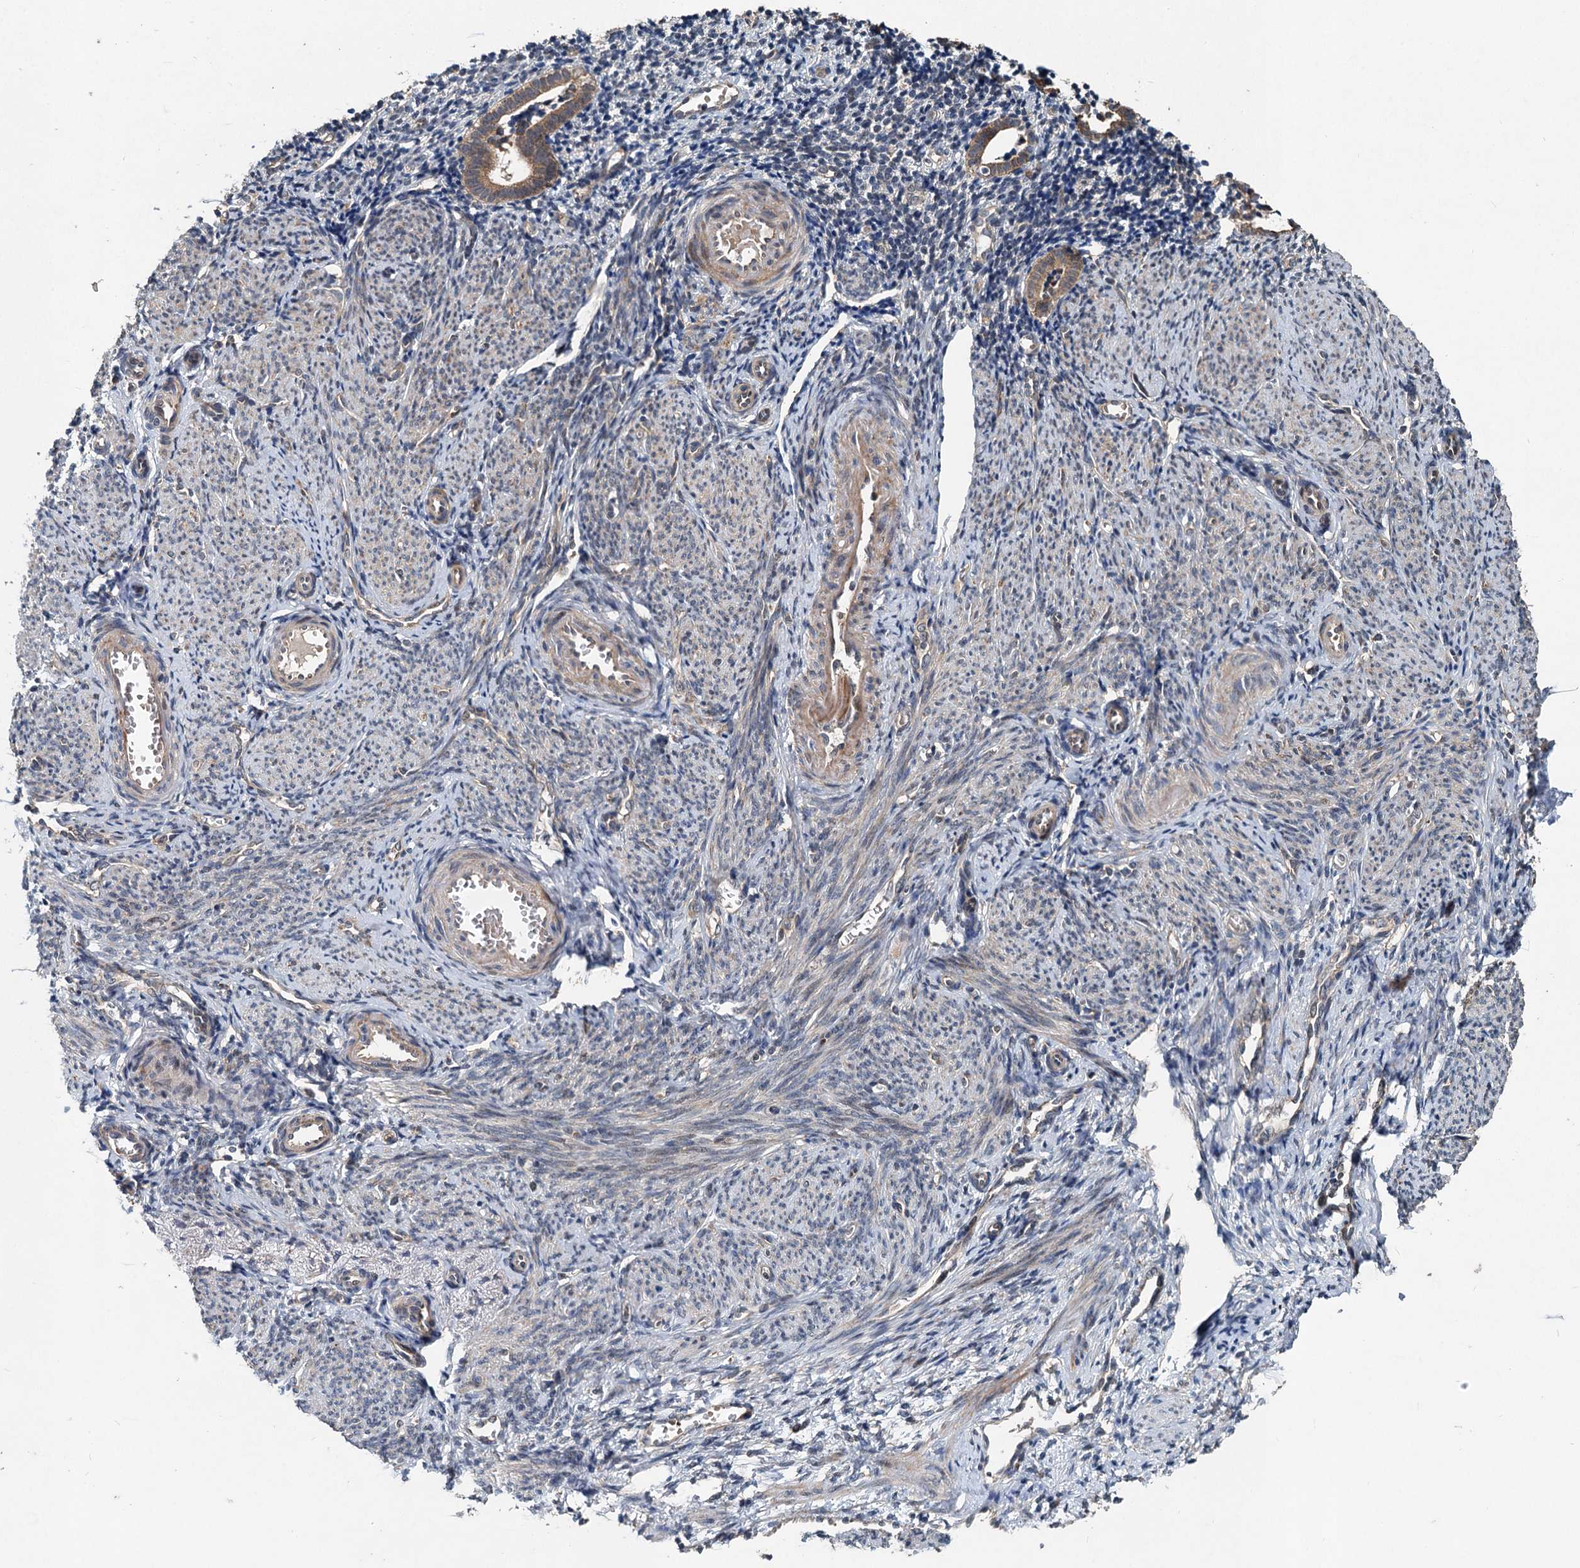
{"staining": {"intensity": "moderate", "quantity": "<25%", "location": "cytoplasmic/membranous"}, "tissue": "endometrium", "cell_type": "Cells in endometrial stroma", "image_type": "normal", "snomed": [{"axis": "morphology", "description": "Normal tissue, NOS"}, {"axis": "topography", "description": "Endometrium"}], "caption": "Moderate cytoplasmic/membranous positivity for a protein is seen in about <25% of cells in endometrial stroma of benign endometrium using immunohistochemistry (IHC).", "gene": "OTUB1", "patient": {"sex": "female", "age": 56}}